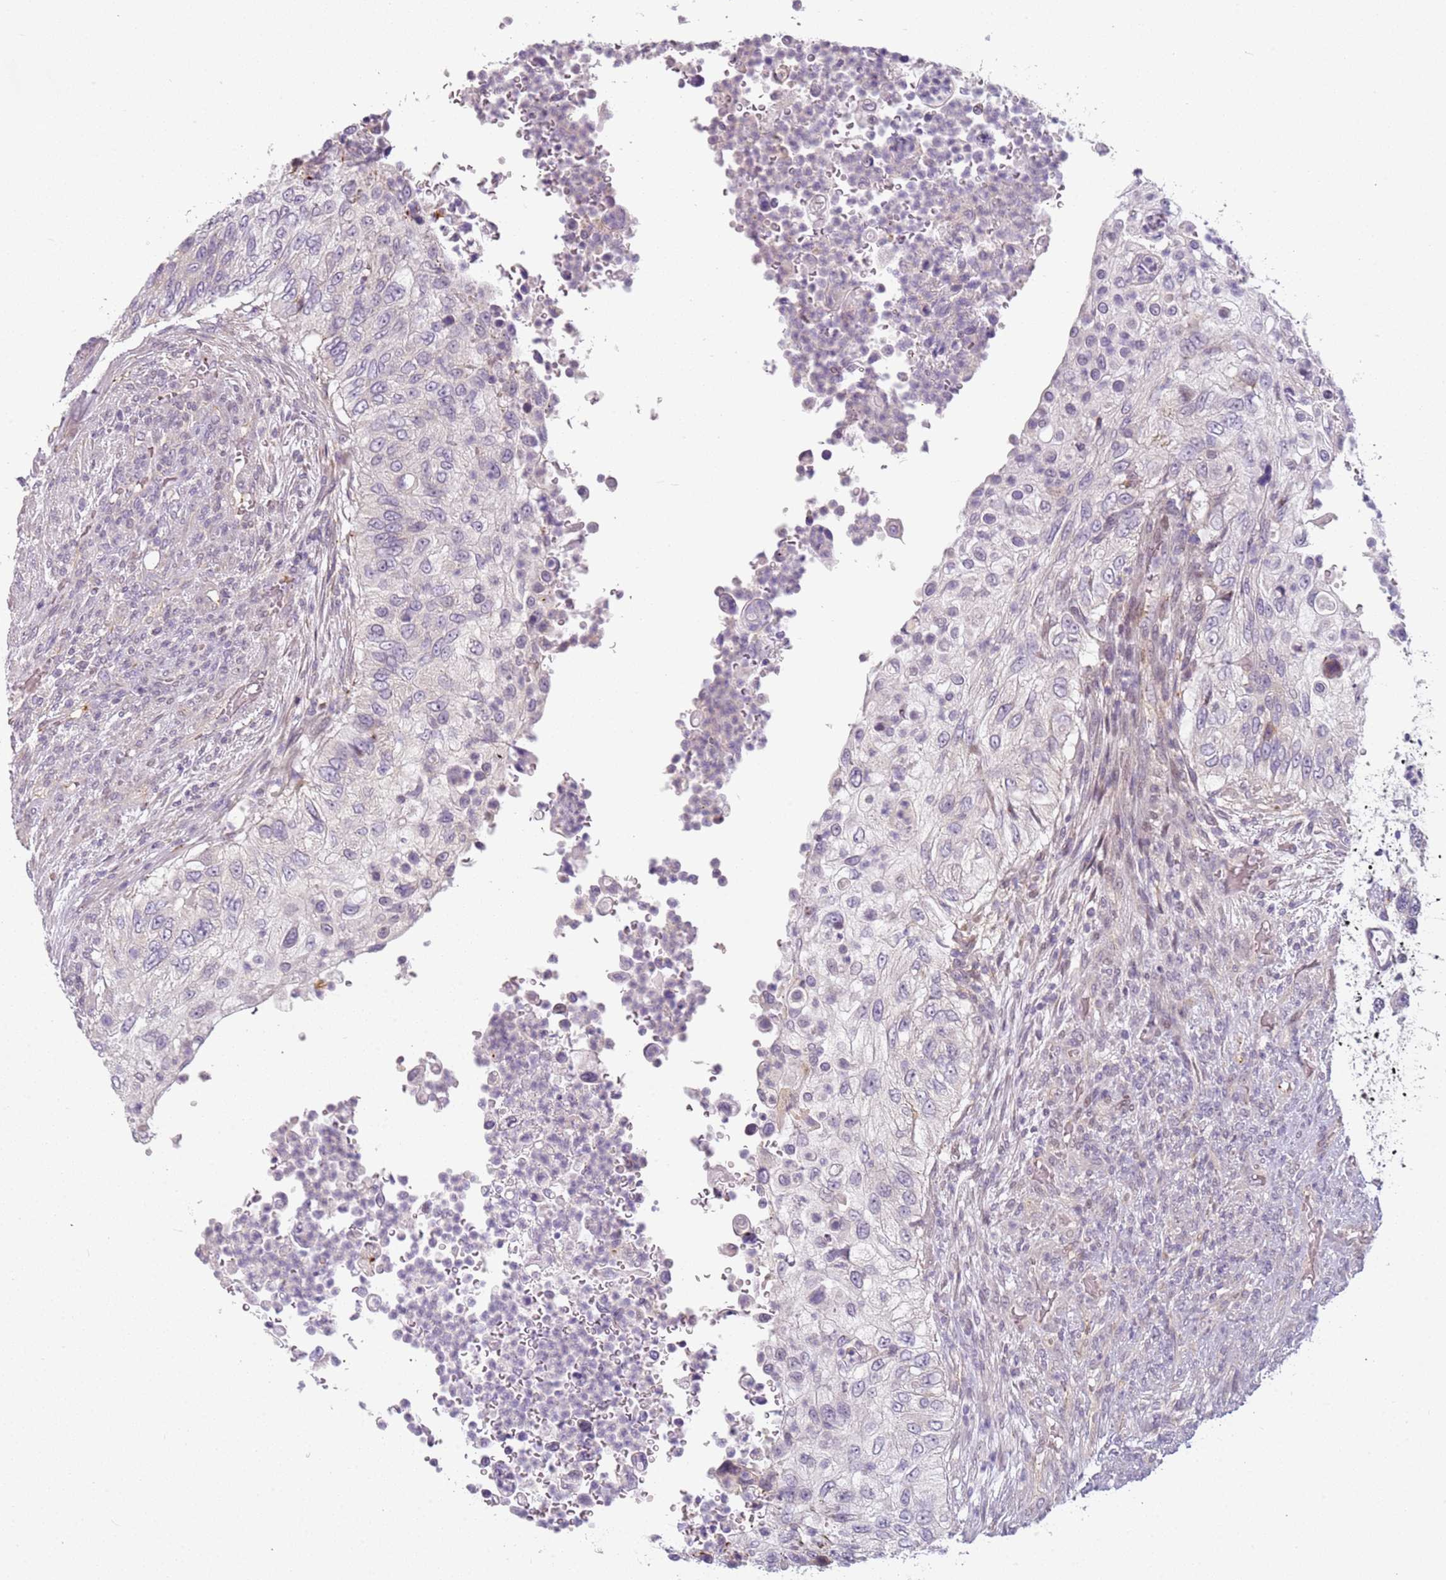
{"staining": {"intensity": "negative", "quantity": "none", "location": "none"}, "tissue": "urothelial cancer", "cell_type": "Tumor cells", "image_type": "cancer", "snomed": [{"axis": "morphology", "description": "Urothelial carcinoma, High grade"}, {"axis": "topography", "description": "Urinary bladder"}], "caption": "This is an immunohistochemistry micrograph of urothelial carcinoma (high-grade). There is no staining in tumor cells.", "gene": "DEFB116", "patient": {"sex": "female", "age": 60}}